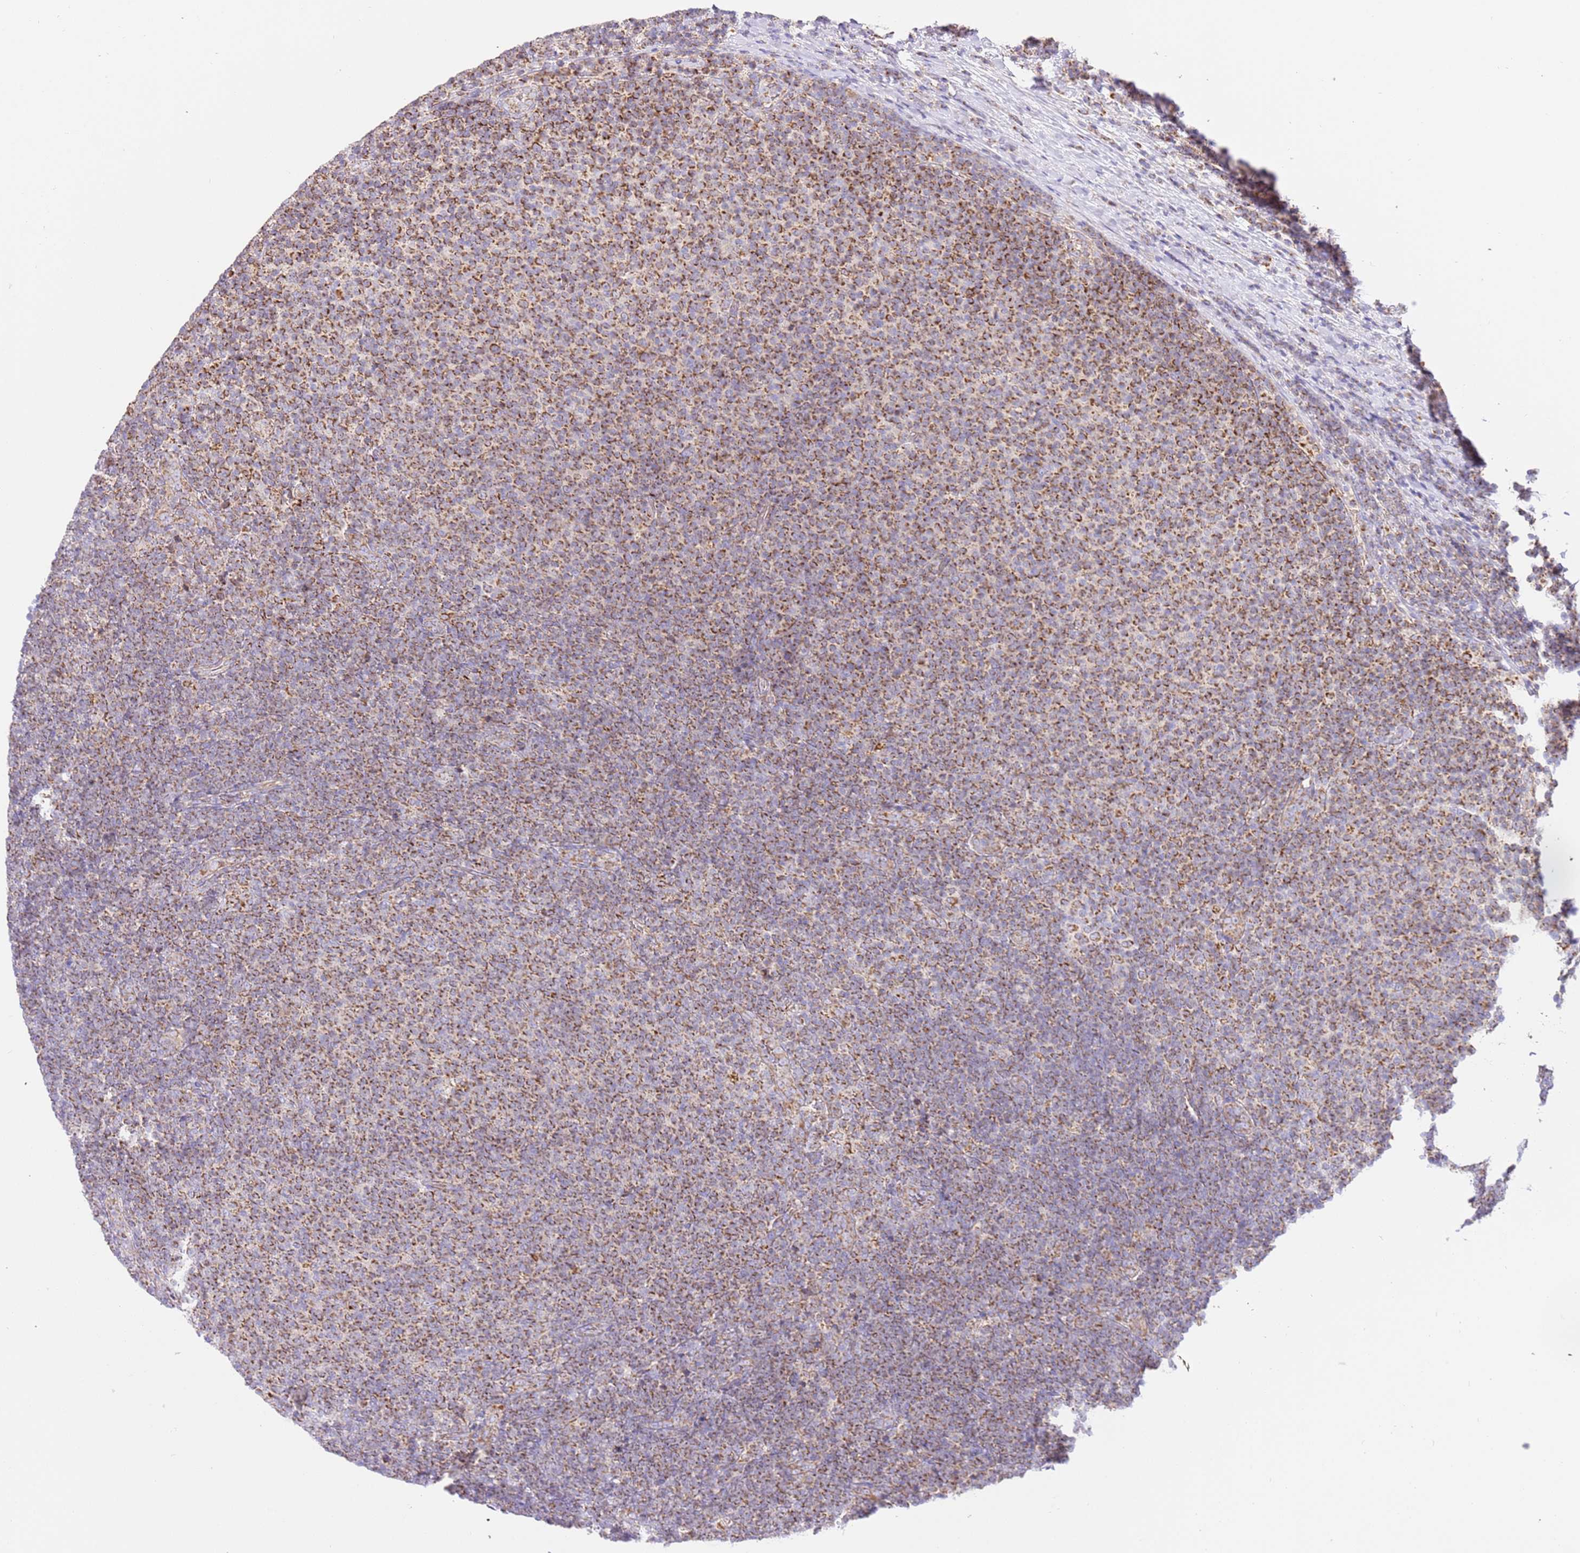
{"staining": {"intensity": "strong", "quantity": ">75%", "location": "cytoplasmic/membranous"}, "tissue": "lymphoma", "cell_type": "Tumor cells", "image_type": "cancer", "snomed": [{"axis": "morphology", "description": "Malignant lymphoma, non-Hodgkin's type, Low grade"}, {"axis": "topography", "description": "Lymph node"}], "caption": "This photomicrograph displays lymphoma stained with immunohistochemistry to label a protein in brown. The cytoplasmic/membranous of tumor cells show strong positivity for the protein. Nuclei are counter-stained blue.", "gene": "ZBTB39", "patient": {"sex": "male", "age": 66}}